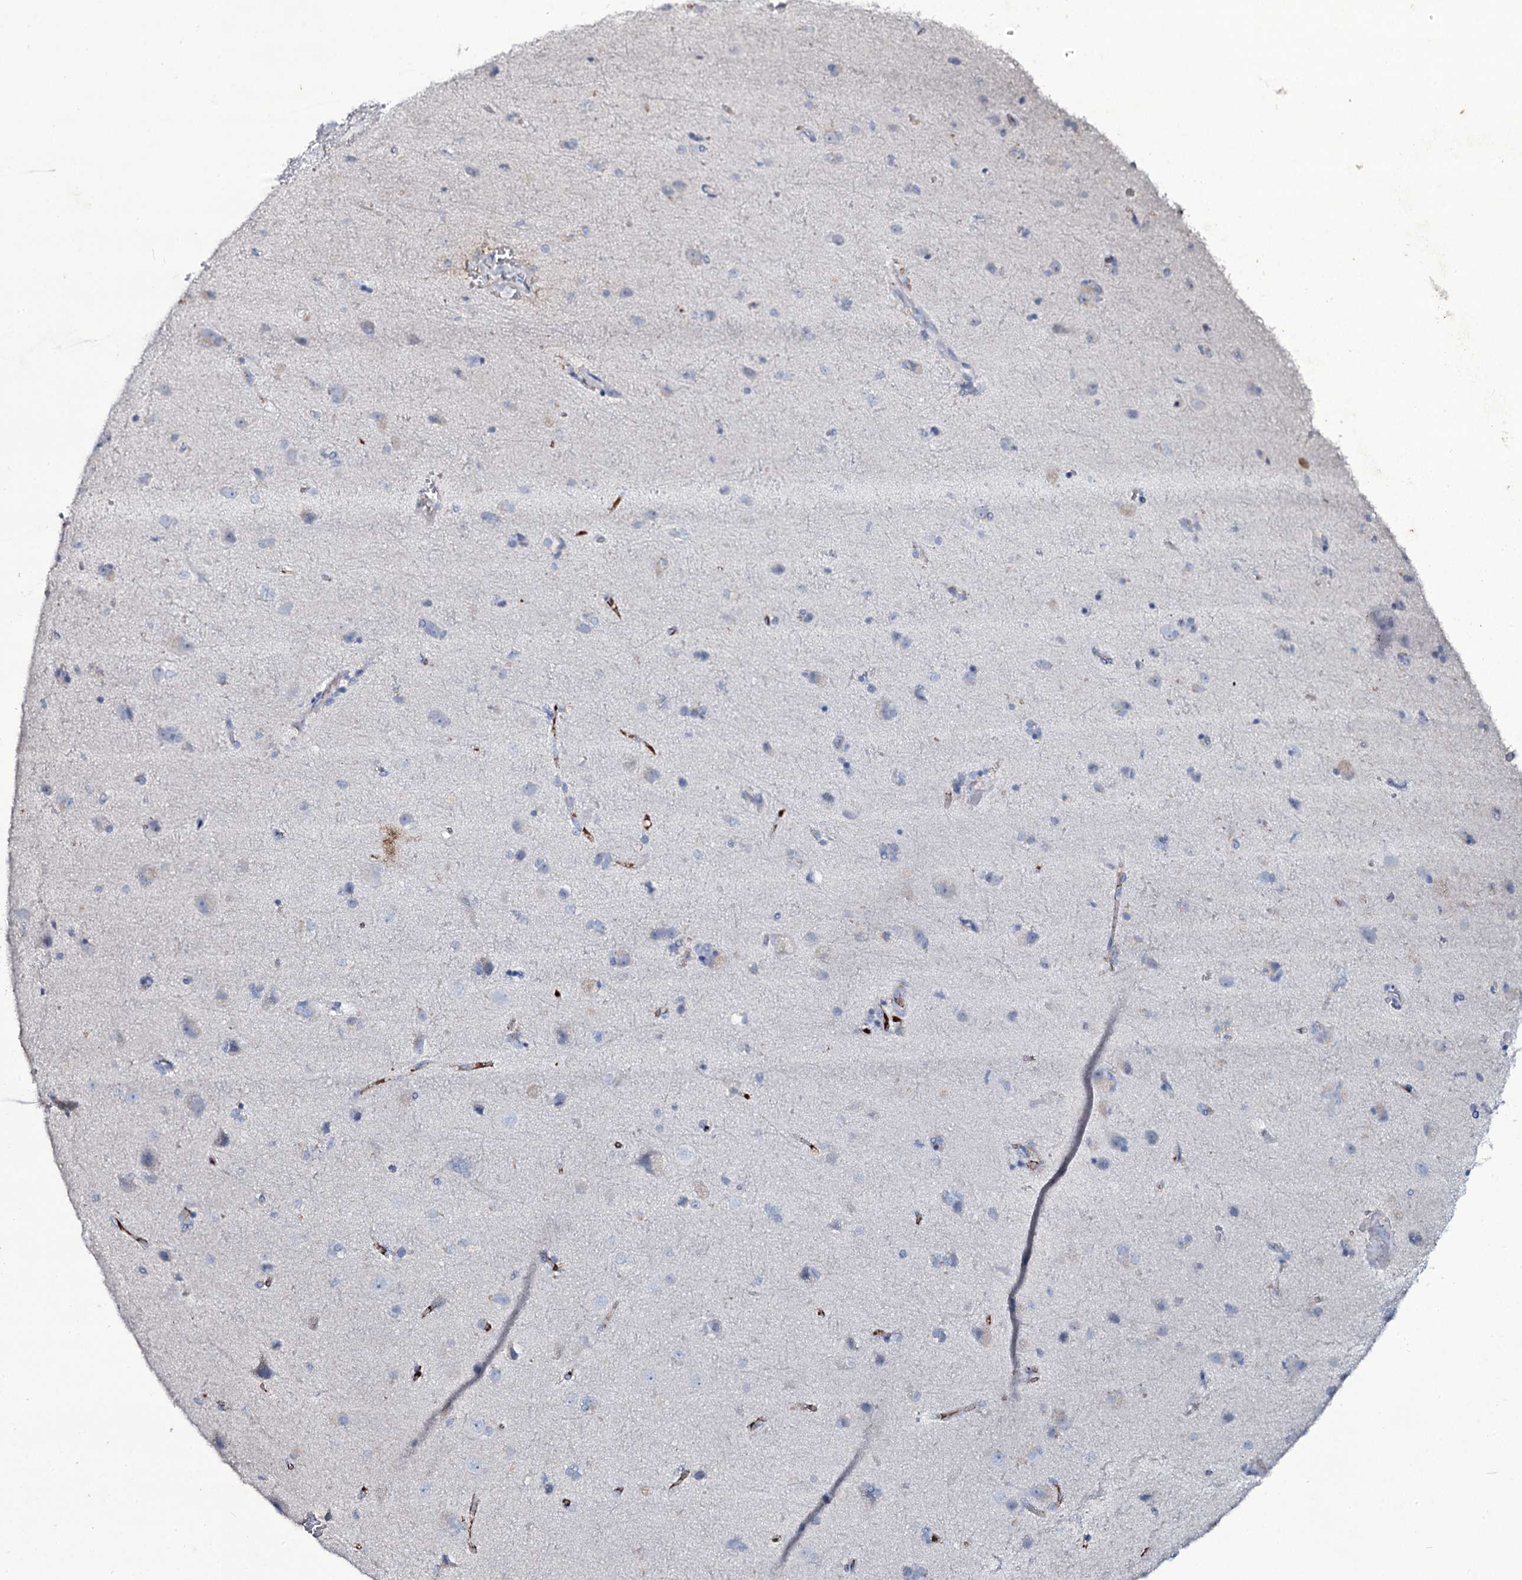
{"staining": {"intensity": "negative", "quantity": "none", "location": "none"}, "tissue": "cerebral cortex", "cell_type": "Endothelial cells", "image_type": "normal", "snomed": [{"axis": "morphology", "description": "Normal tissue, NOS"}, {"axis": "topography", "description": "Cerebral cortex"}], "caption": "The immunohistochemistry (IHC) histopathology image has no significant staining in endothelial cells of cerebral cortex.", "gene": "EDN1", "patient": {"sex": "male", "age": 62}}